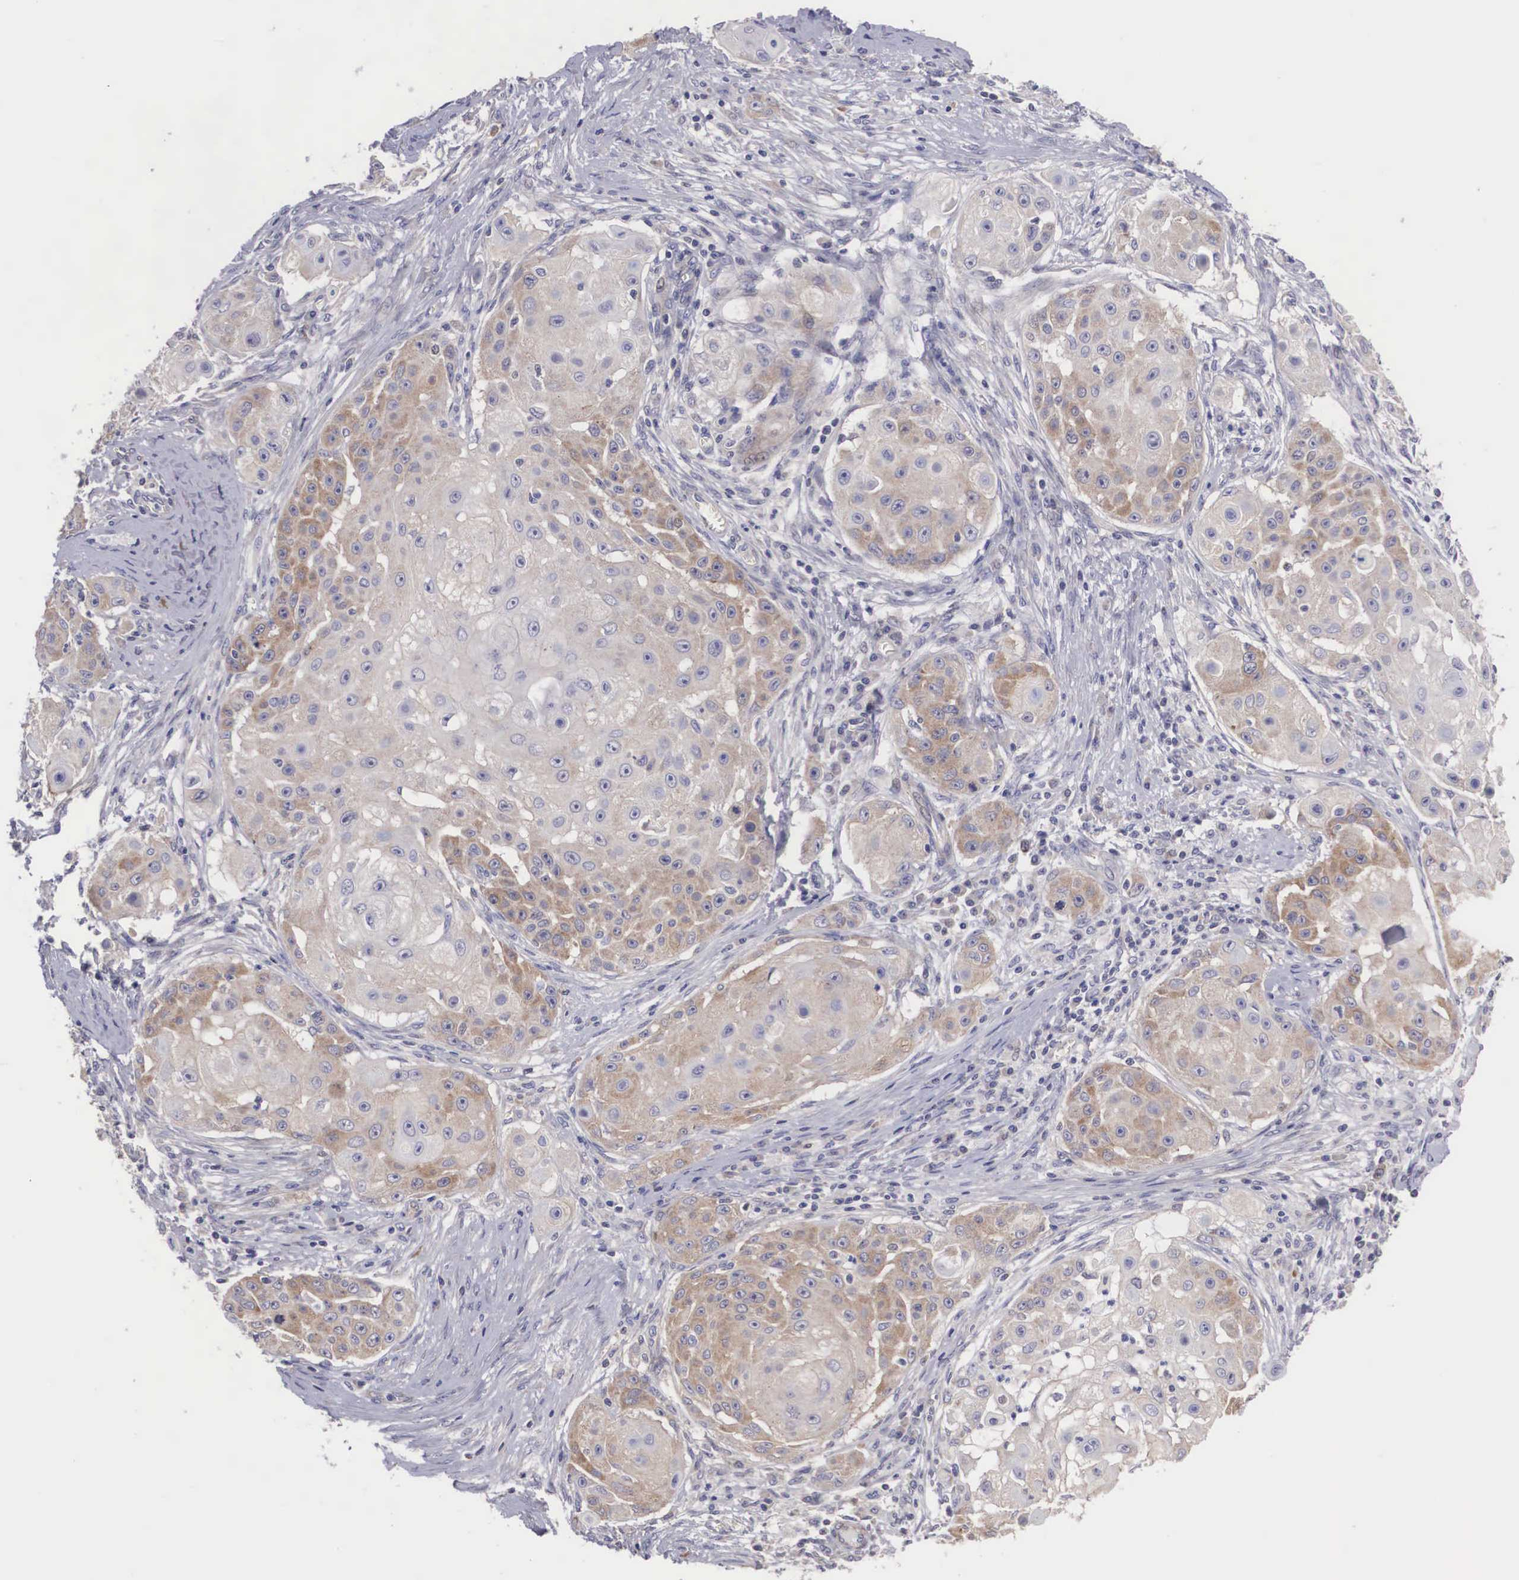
{"staining": {"intensity": "weak", "quantity": "<25%", "location": "cytoplasmic/membranous"}, "tissue": "skin cancer", "cell_type": "Tumor cells", "image_type": "cancer", "snomed": [{"axis": "morphology", "description": "Squamous cell carcinoma, NOS"}, {"axis": "topography", "description": "Skin"}], "caption": "DAB (3,3'-diaminobenzidine) immunohistochemical staining of human skin cancer (squamous cell carcinoma) shows no significant positivity in tumor cells. (DAB (3,3'-diaminobenzidine) immunohistochemistry with hematoxylin counter stain).", "gene": "TXLNG", "patient": {"sex": "female", "age": 57}}